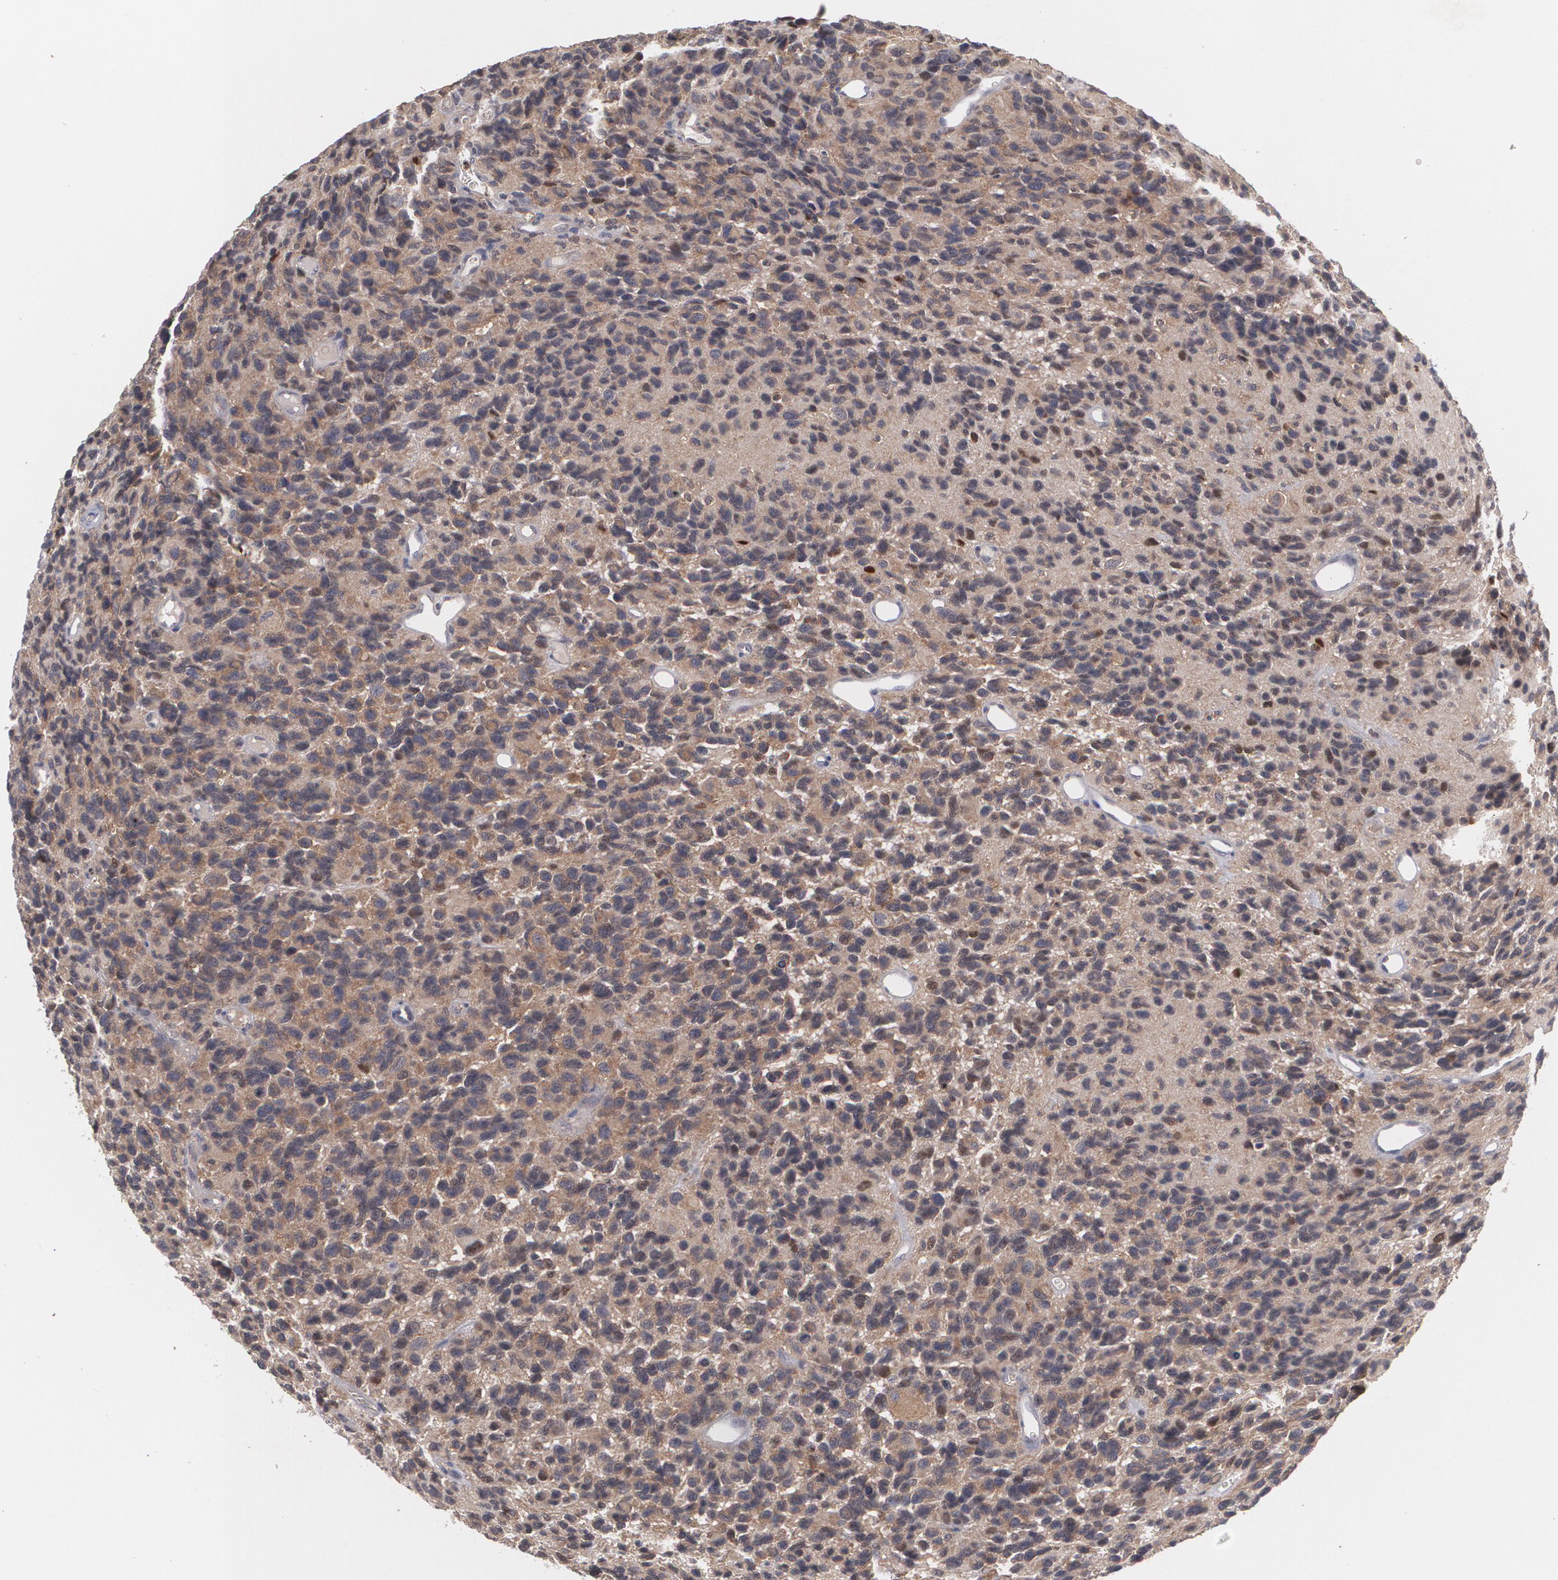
{"staining": {"intensity": "weak", "quantity": "25%-75%", "location": "cytoplasmic/membranous"}, "tissue": "glioma", "cell_type": "Tumor cells", "image_type": "cancer", "snomed": [{"axis": "morphology", "description": "Glioma, malignant, High grade"}, {"axis": "topography", "description": "Brain"}], "caption": "Approximately 25%-75% of tumor cells in glioma reveal weak cytoplasmic/membranous protein expression as visualized by brown immunohistochemical staining.", "gene": "HTT", "patient": {"sex": "male", "age": 77}}